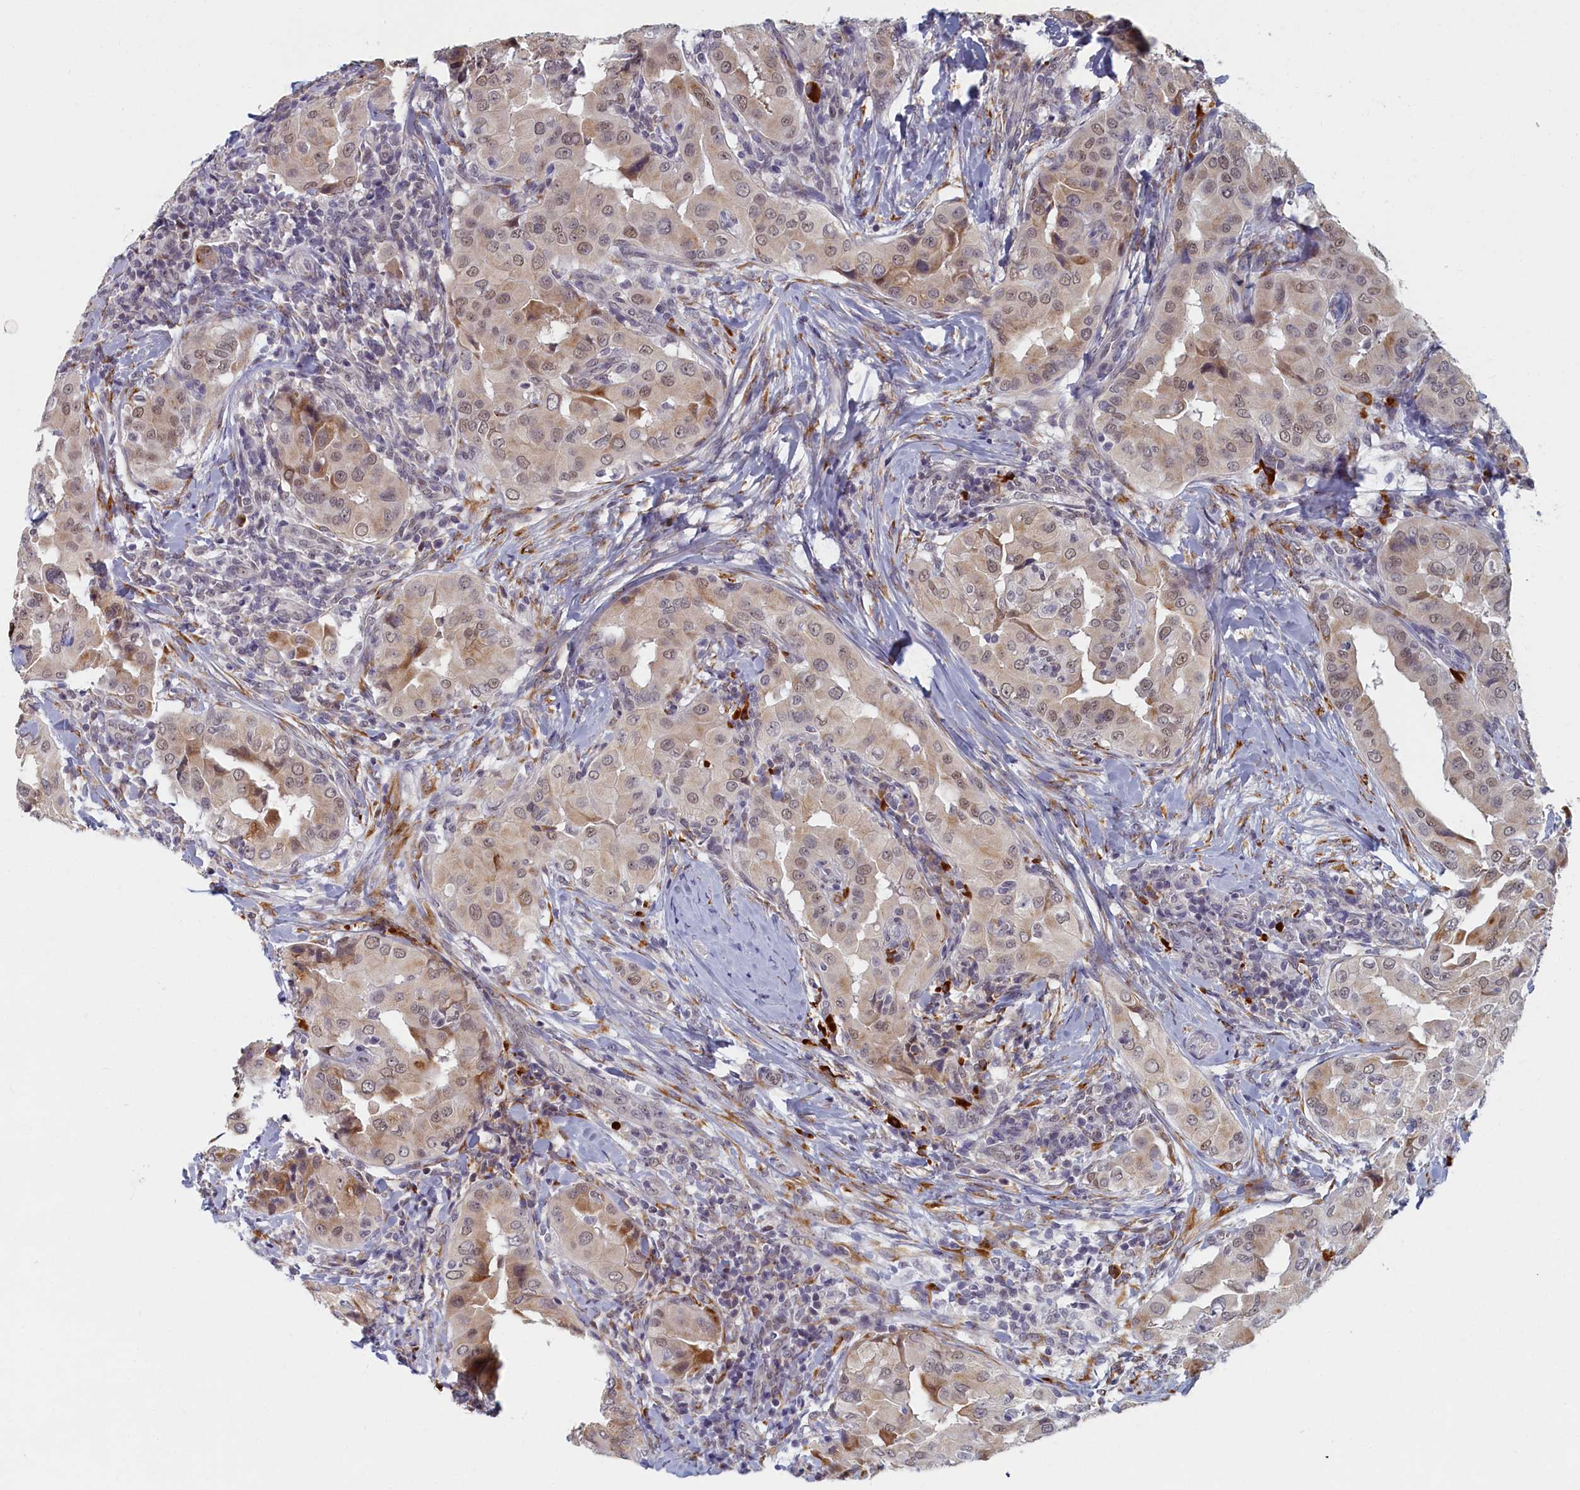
{"staining": {"intensity": "weak", "quantity": "25%-75%", "location": "nuclear"}, "tissue": "thyroid cancer", "cell_type": "Tumor cells", "image_type": "cancer", "snomed": [{"axis": "morphology", "description": "Papillary adenocarcinoma, NOS"}, {"axis": "topography", "description": "Thyroid gland"}], "caption": "Papillary adenocarcinoma (thyroid) stained with a protein marker displays weak staining in tumor cells.", "gene": "DNAJC17", "patient": {"sex": "male", "age": 33}}